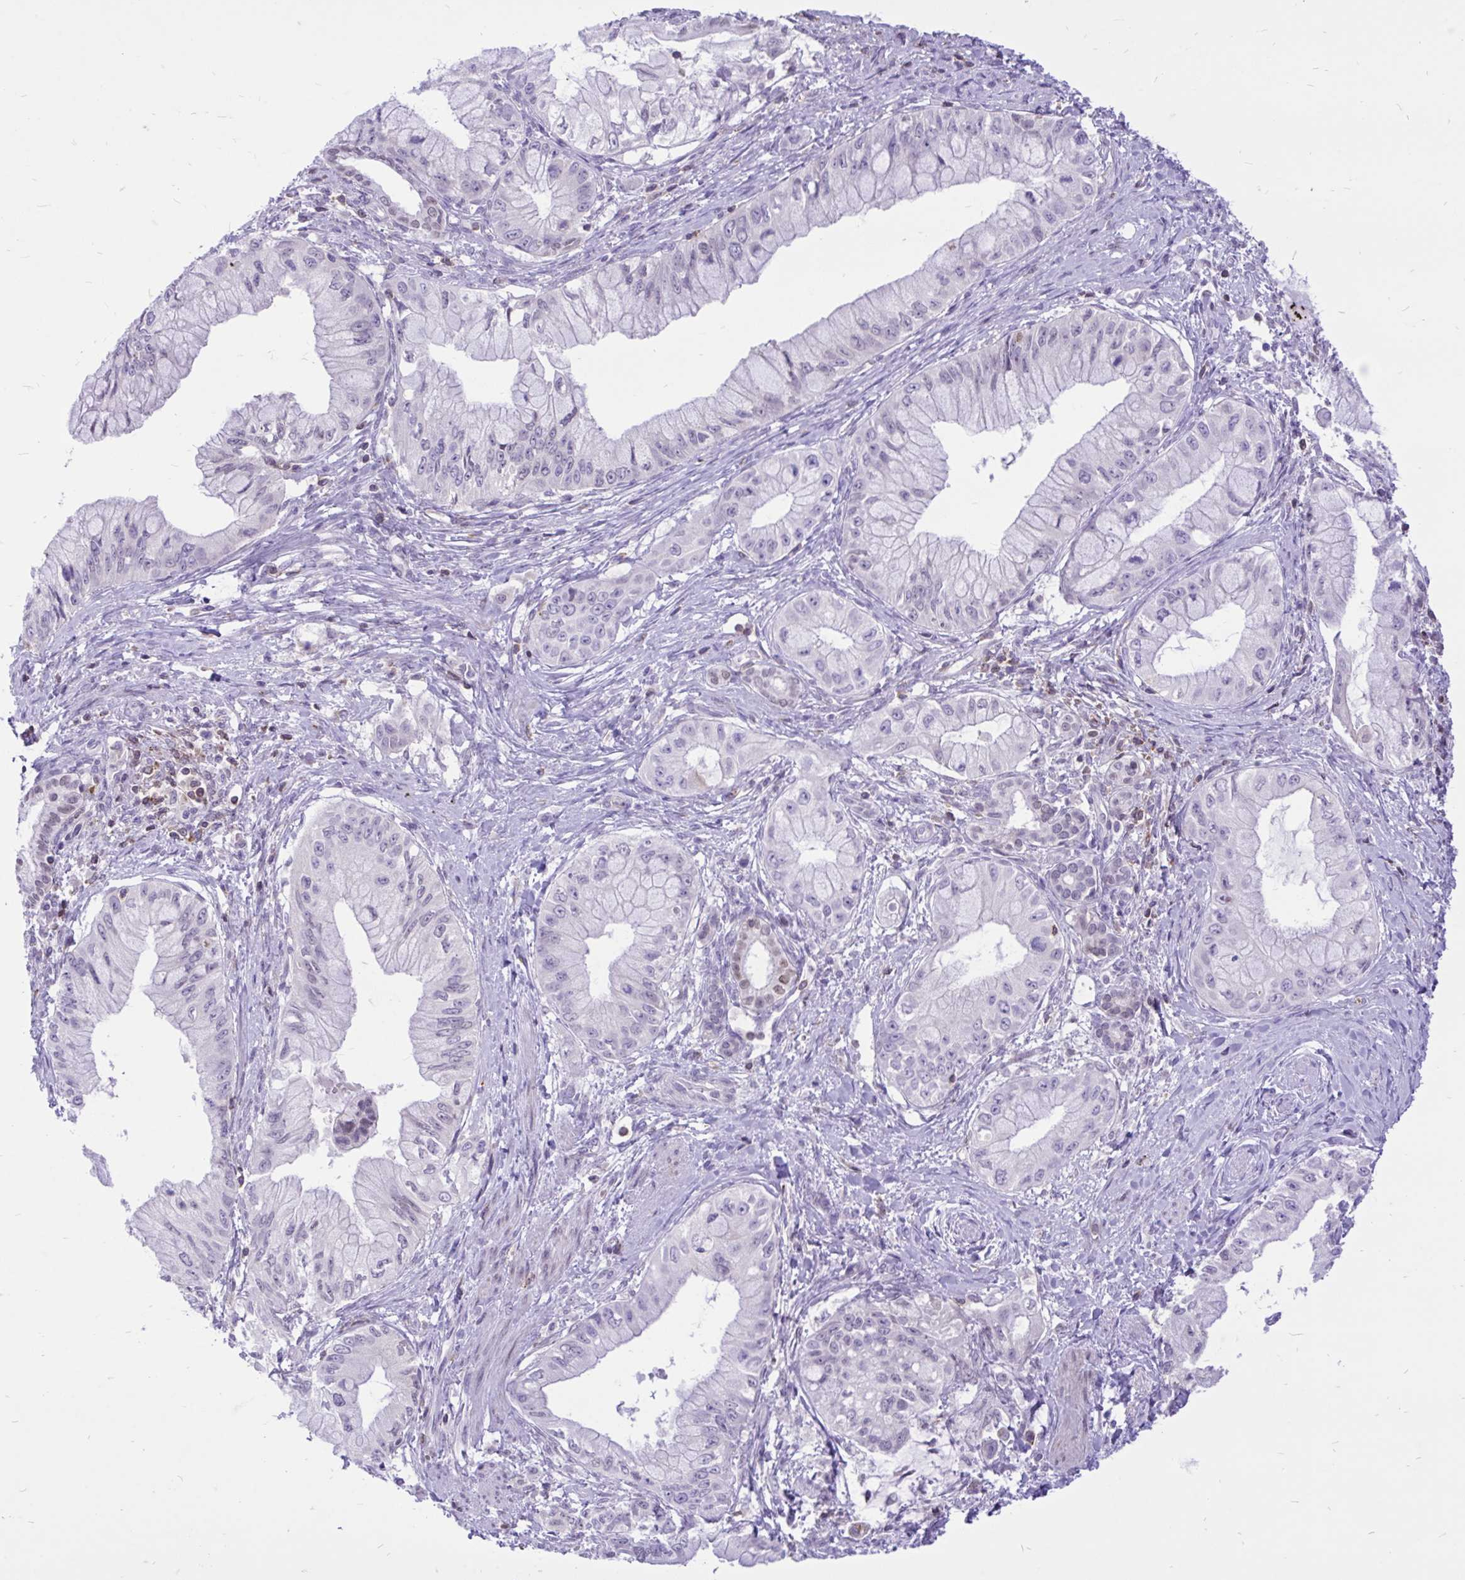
{"staining": {"intensity": "negative", "quantity": "none", "location": "none"}, "tissue": "pancreatic cancer", "cell_type": "Tumor cells", "image_type": "cancer", "snomed": [{"axis": "morphology", "description": "Adenocarcinoma, NOS"}, {"axis": "topography", "description": "Pancreas"}], "caption": "The micrograph displays no staining of tumor cells in pancreatic cancer (adenocarcinoma).", "gene": "CXCL8", "patient": {"sex": "male", "age": 48}}